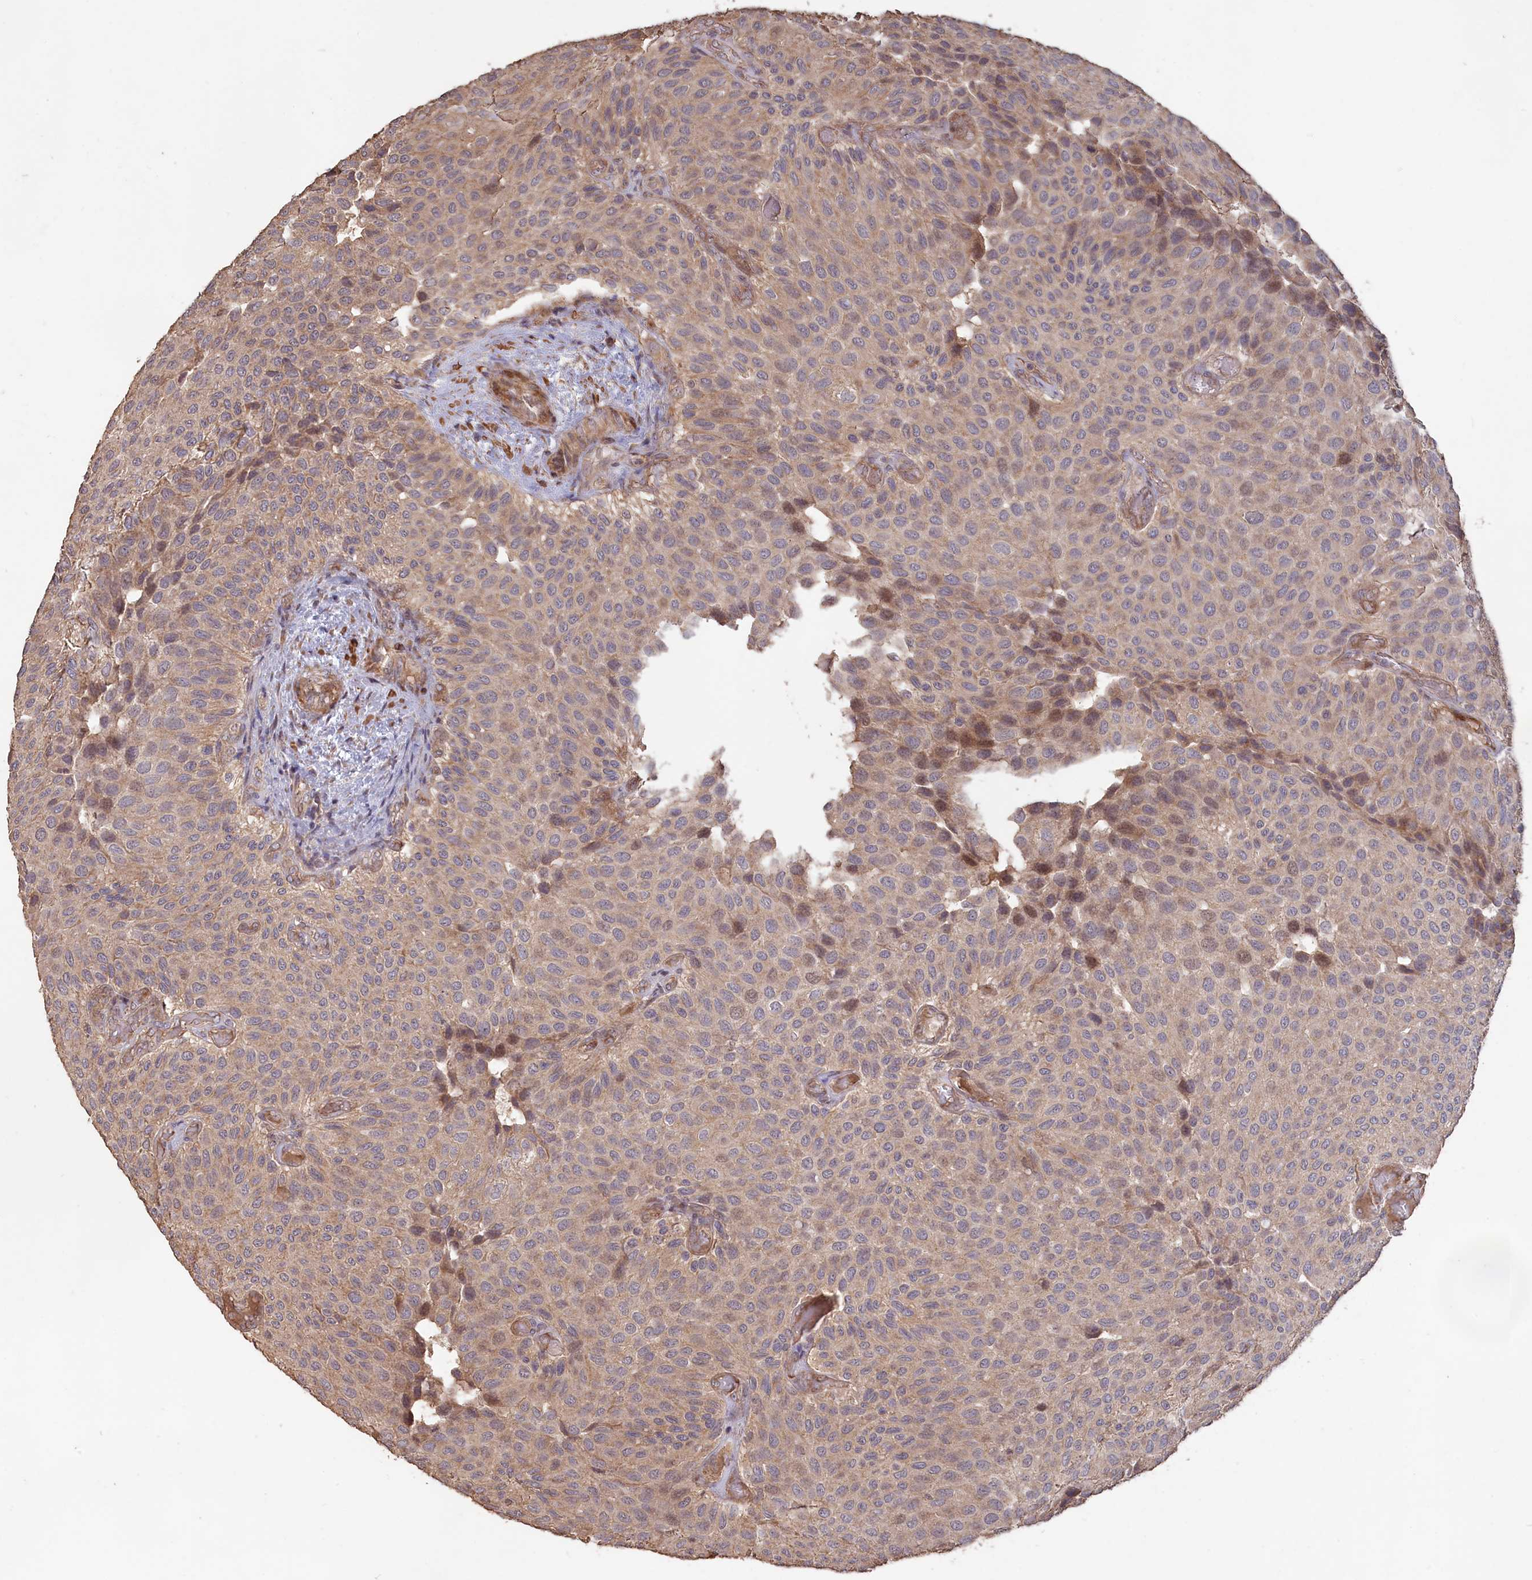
{"staining": {"intensity": "moderate", "quantity": "<25%", "location": "cytoplasmic/membranous,nuclear"}, "tissue": "urothelial cancer", "cell_type": "Tumor cells", "image_type": "cancer", "snomed": [{"axis": "morphology", "description": "Urothelial carcinoma, Low grade"}, {"axis": "topography", "description": "Urinary bladder"}], "caption": "This is an image of IHC staining of urothelial carcinoma (low-grade), which shows moderate staining in the cytoplasmic/membranous and nuclear of tumor cells.", "gene": "LAYN", "patient": {"sex": "male", "age": 89}}